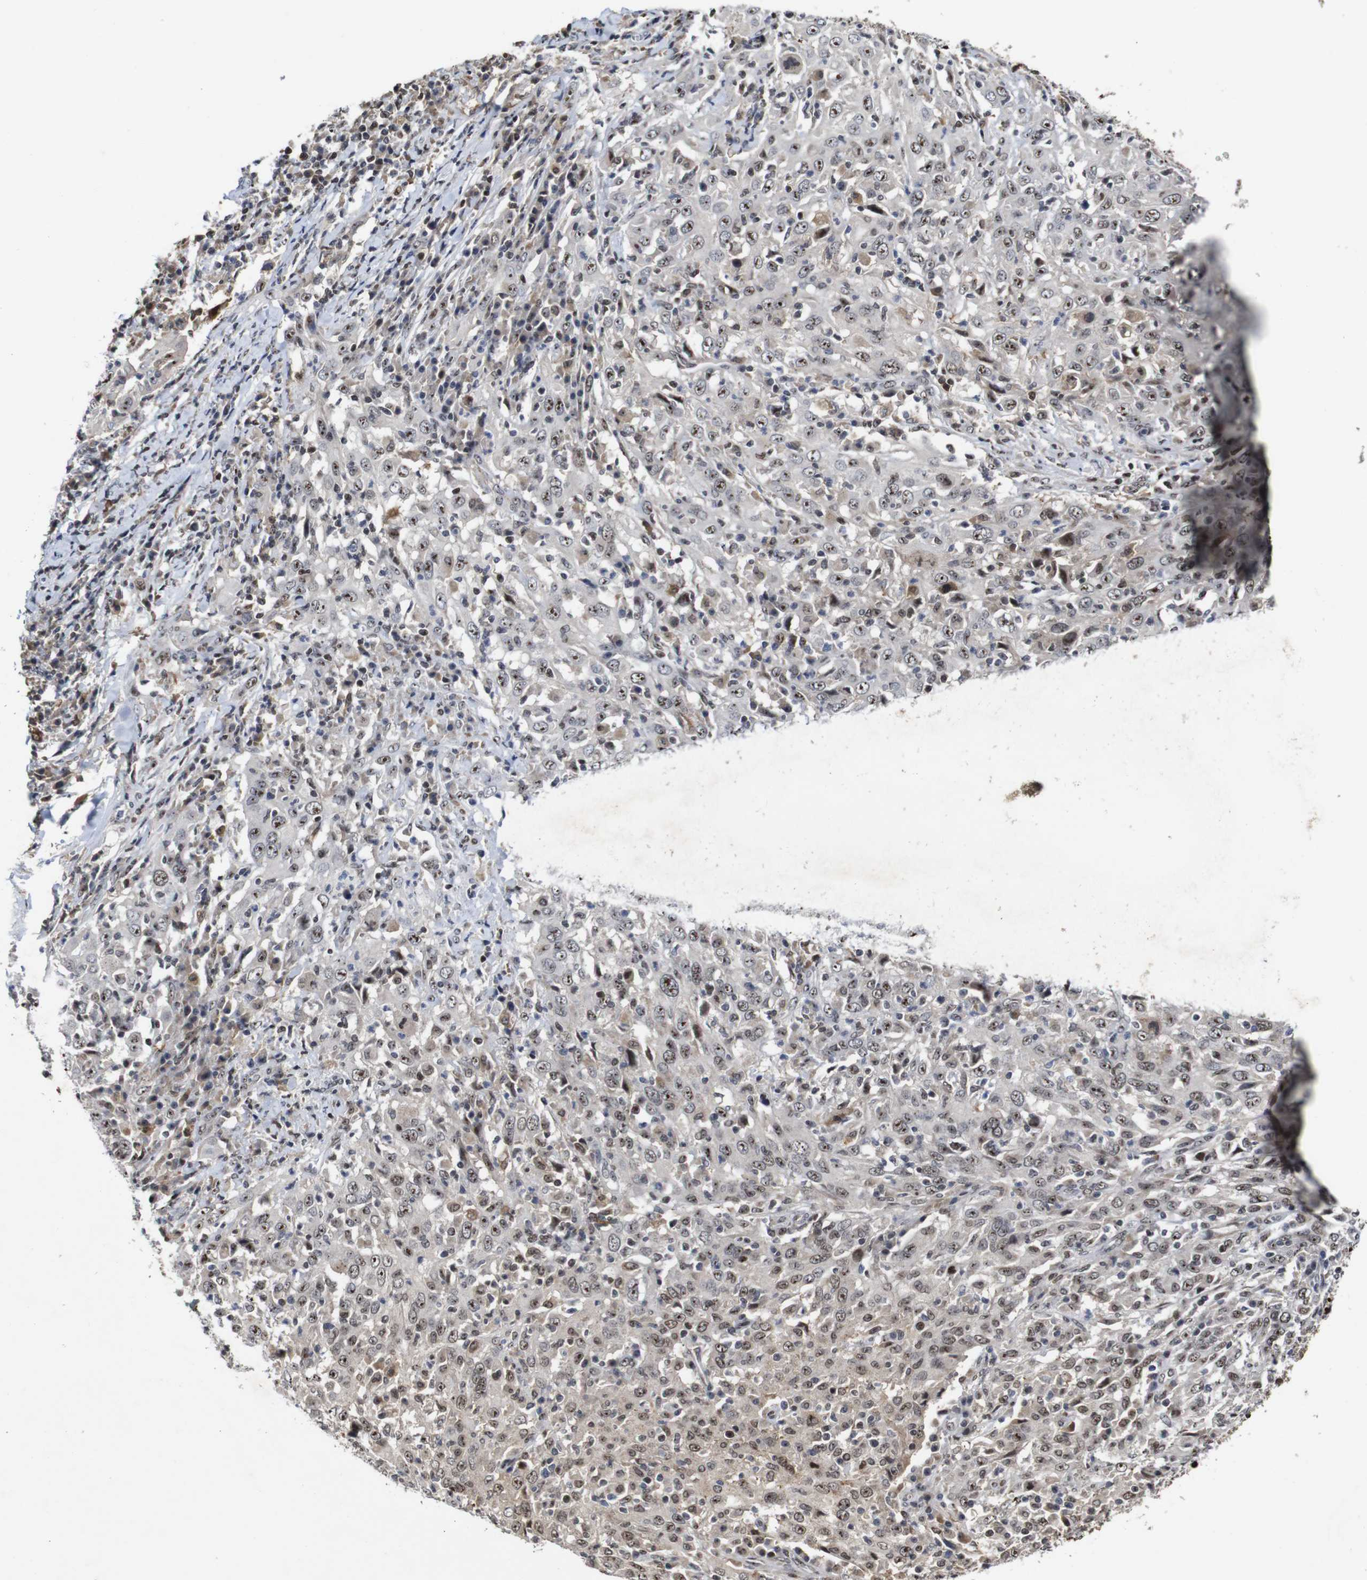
{"staining": {"intensity": "moderate", "quantity": ">75%", "location": "nuclear"}, "tissue": "cervical cancer", "cell_type": "Tumor cells", "image_type": "cancer", "snomed": [{"axis": "morphology", "description": "Squamous cell carcinoma, NOS"}, {"axis": "topography", "description": "Cervix"}], "caption": "Cervical squamous cell carcinoma stained with a protein marker demonstrates moderate staining in tumor cells.", "gene": "MYC", "patient": {"sex": "female", "age": 46}}